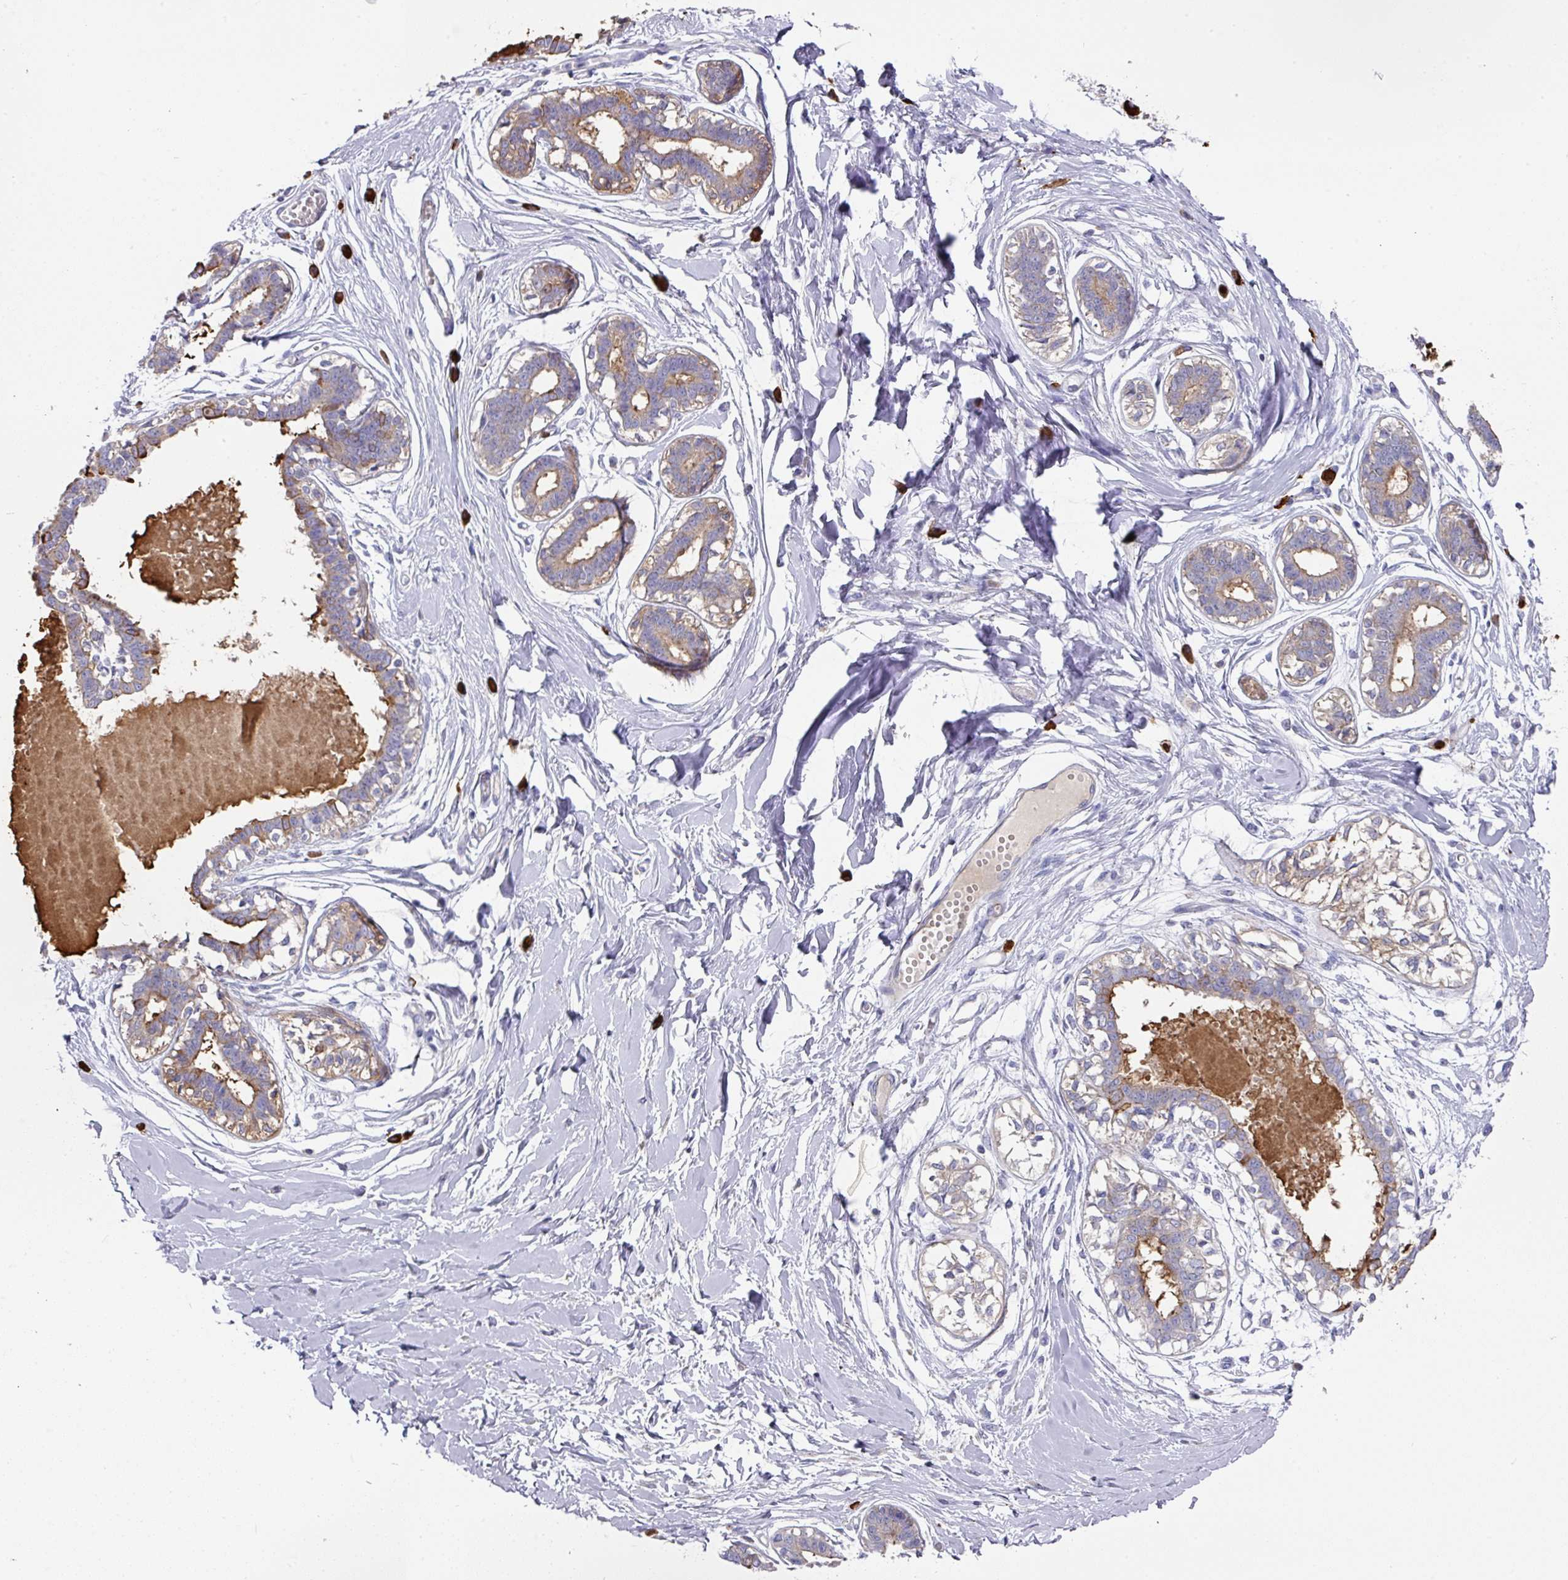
{"staining": {"intensity": "negative", "quantity": "none", "location": "none"}, "tissue": "breast", "cell_type": "Adipocytes", "image_type": "normal", "snomed": [{"axis": "morphology", "description": "Normal tissue, NOS"}, {"axis": "topography", "description": "Breast"}], "caption": "Photomicrograph shows no significant protein expression in adipocytes of normal breast. (Immunohistochemistry (ihc), brightfield microscopy, high magnification).", "gene": "IL4R", "patient": {"sex": "female", "age": 45}}